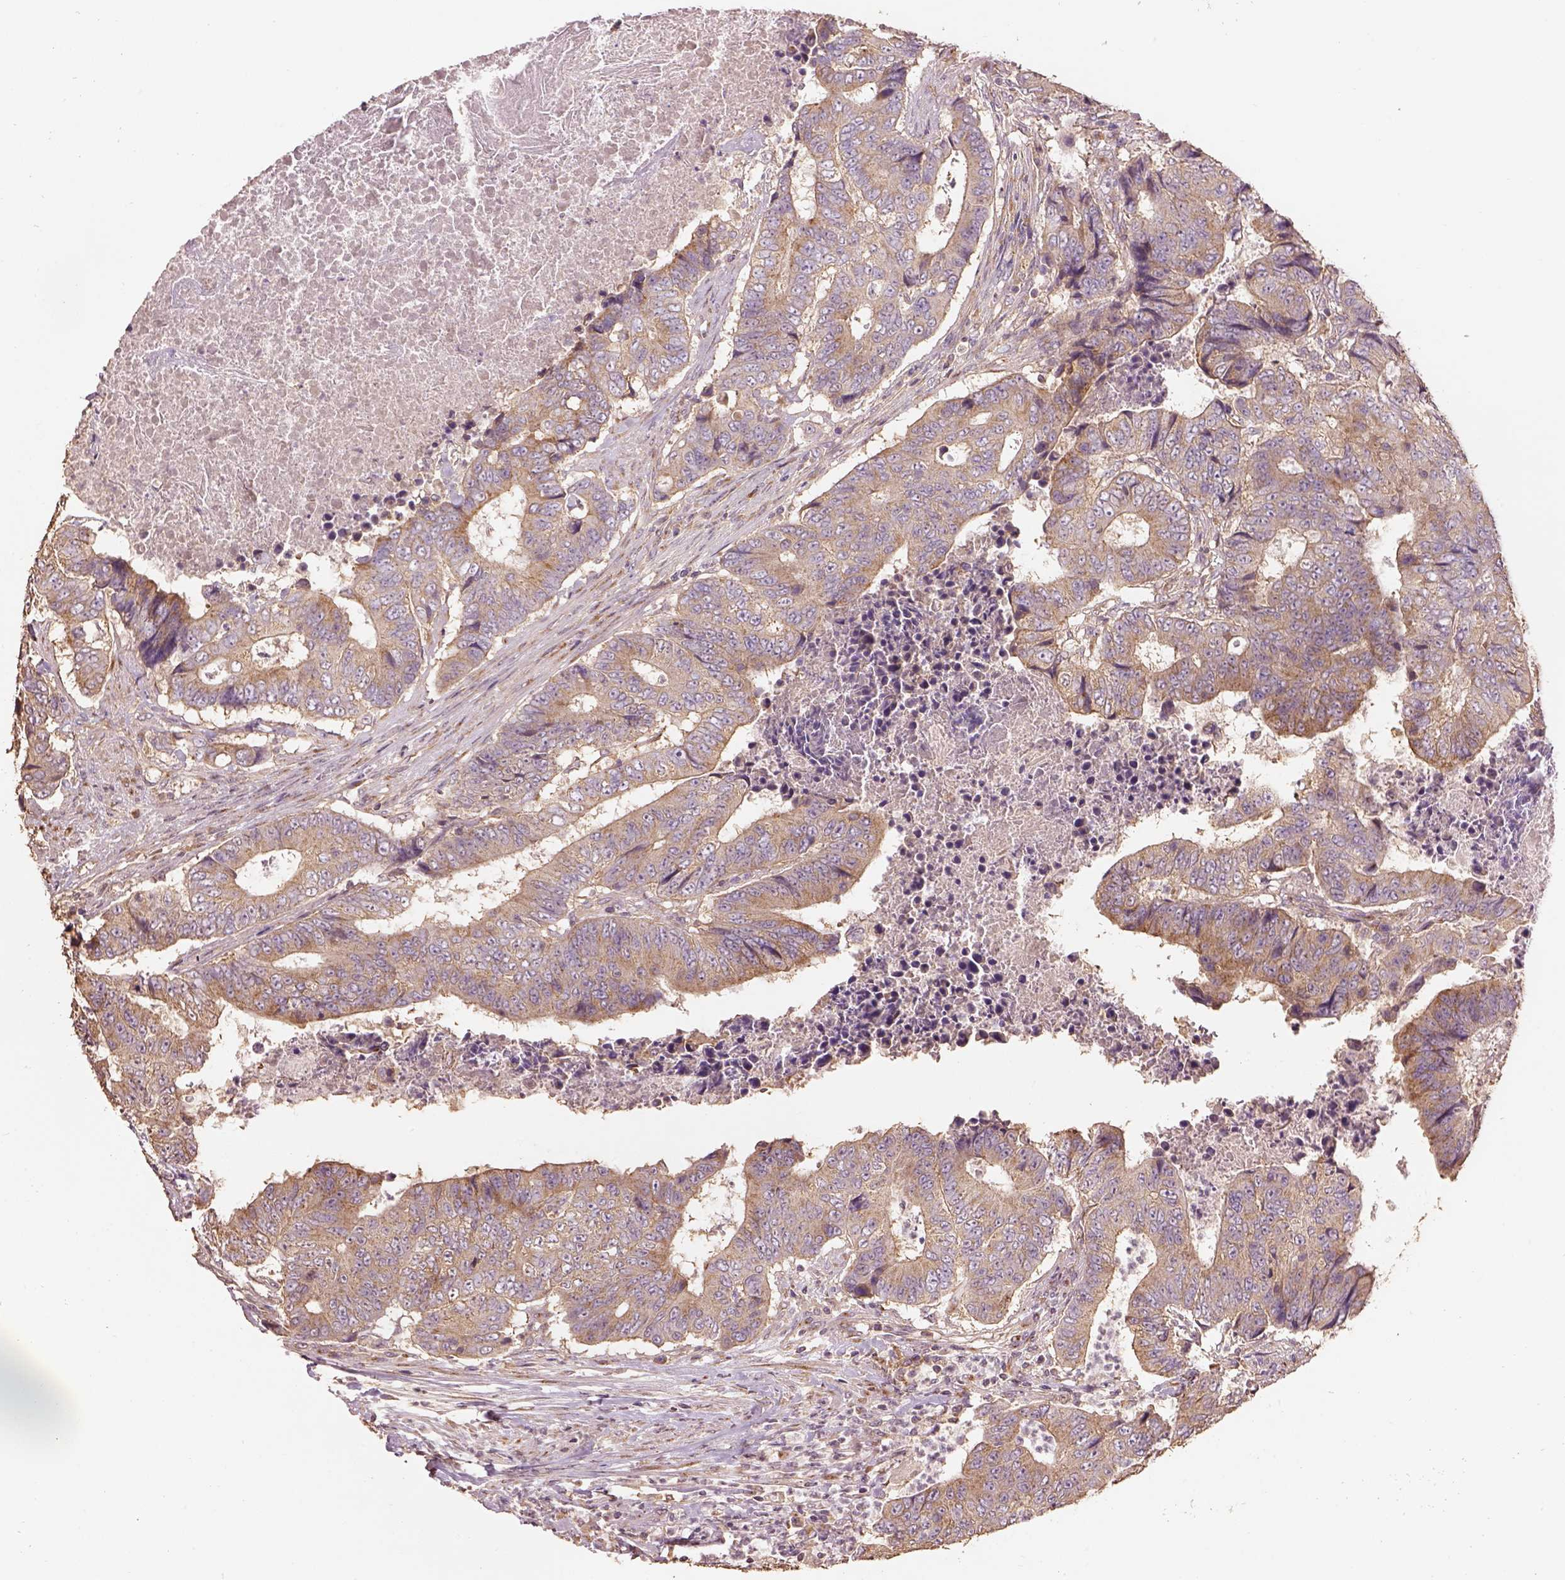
{"staining": {"intensity": "weak", "quantity": ">75%", "location": "cytoplasmic/membranous"}, "tissue": "colorectal cancer", "cell_type": "Tumor cells", "image_type": "cancer", "snomed": [{"axis": "morphology", "description": "Adenocarcinoma, NOS"}, {"axis": "topography", "description": "Colon"}], "caption": "Brown immunohistochemical staining in colorectal adenocarcinoma exhibits weak cytoplasmic/membranous staining in about >75% of tumor cells.", "gene": "AP1B1", "patient": {"sex": "female", "age": 48}}